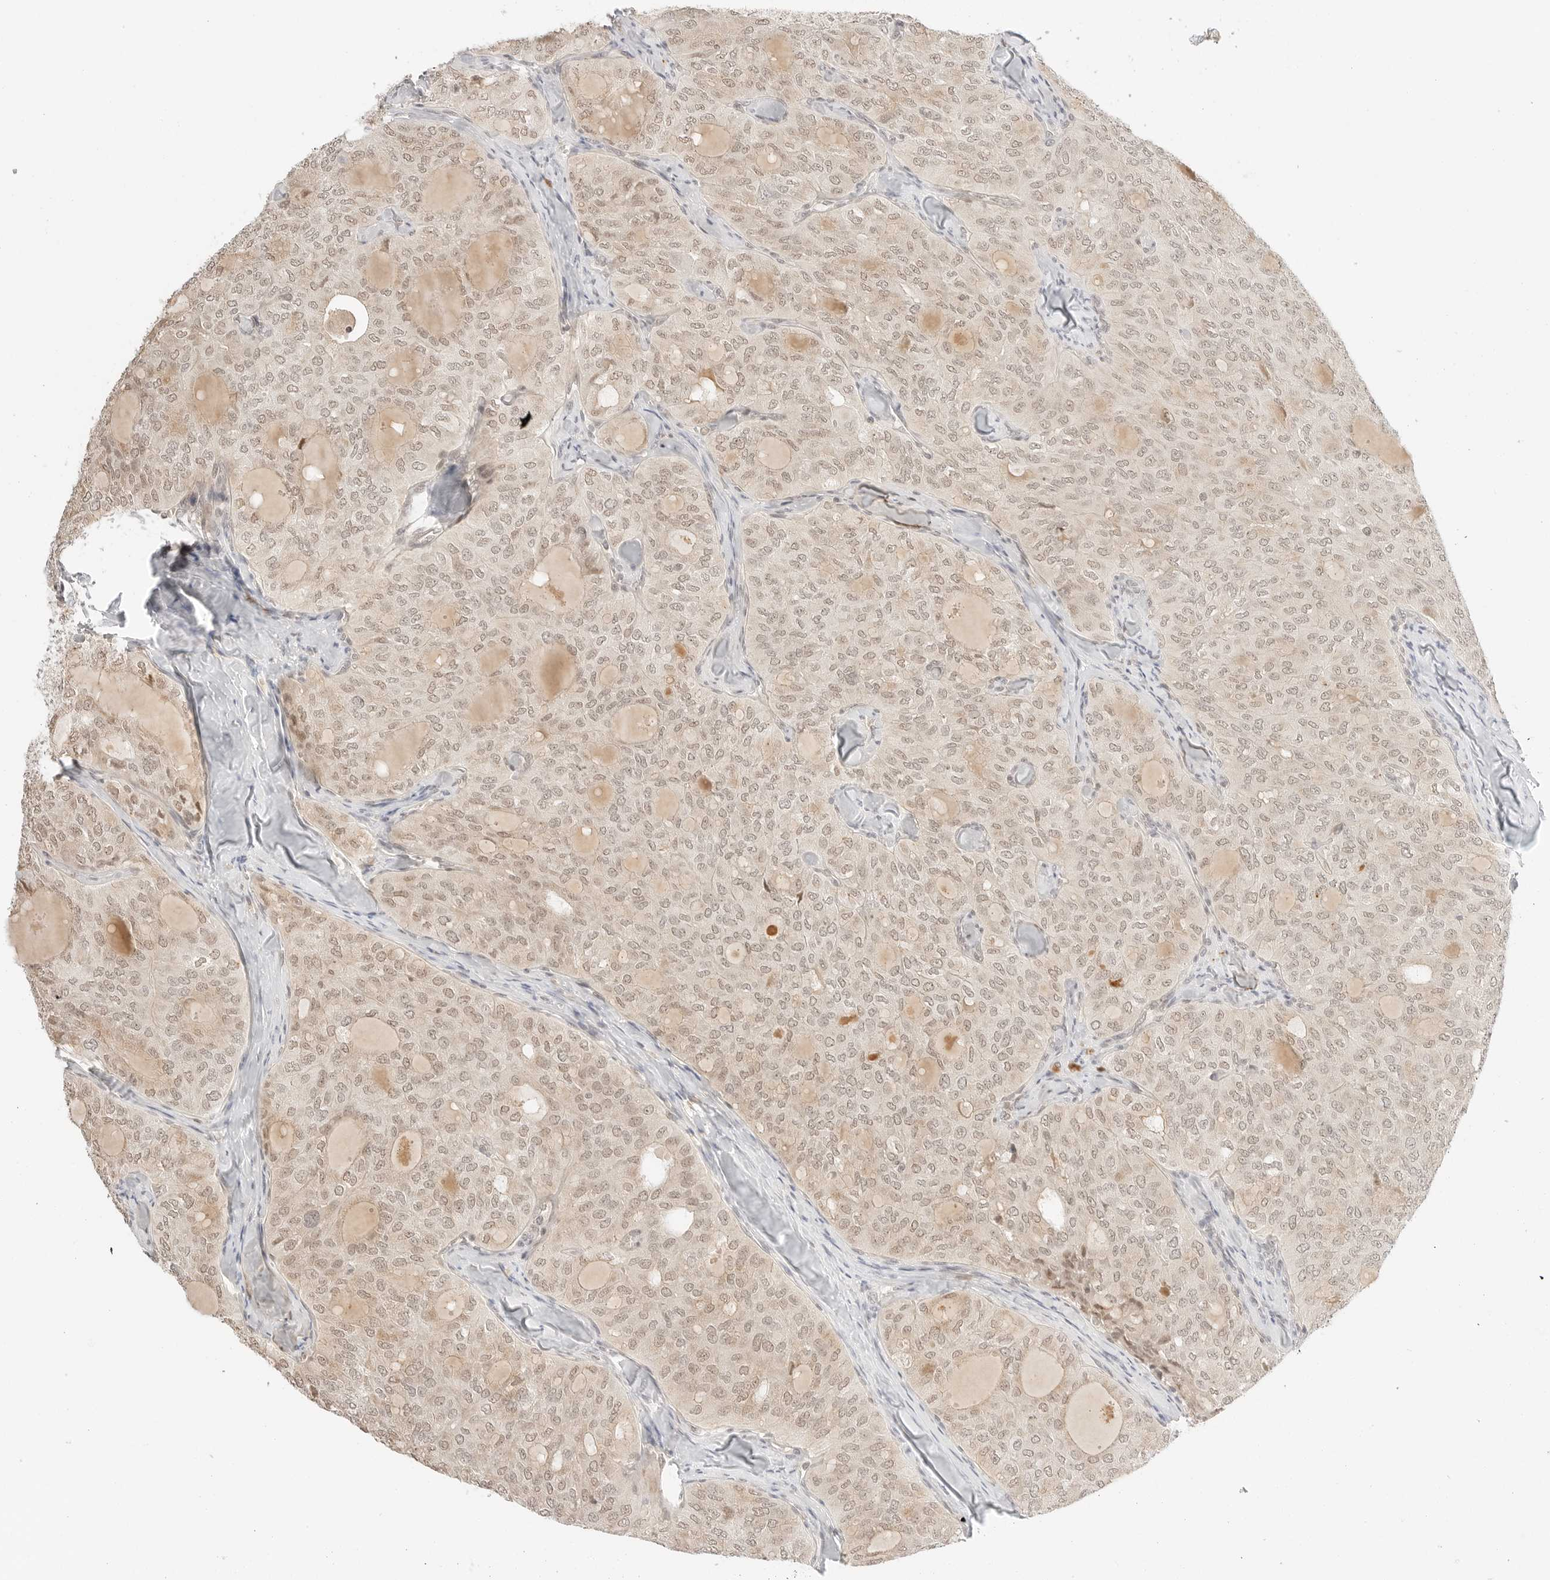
{"staining": {"intensity": "weak", "quantity": ">75%", "location": "cytoplasmic/membranous,nuclear"}, "tissue": "thyroid cancer", "cell_type": "Tumor cells", "image_type": "cancer", "snomed": [{"axis": "morphology", "description": "Follicular adenoma carcinoma, NOS"}, {"axis": "topography", "description": "Thyroid gland"}], "caption": "A histopathology image of human thyroid cancer (follicular adenoma carcinoma) stained for a protein displays weak cytoplasmic/membranous and nuclear brown staining in tumor cells. The staining is performed using DAB (3,3'-diaminobenzidine) brown chromogen to label protein expression. The nuclei are counter-stained blue using hematoxylin.", "gene": "RPS6KL1", "patient": {"sex": "male", "age": 75}}